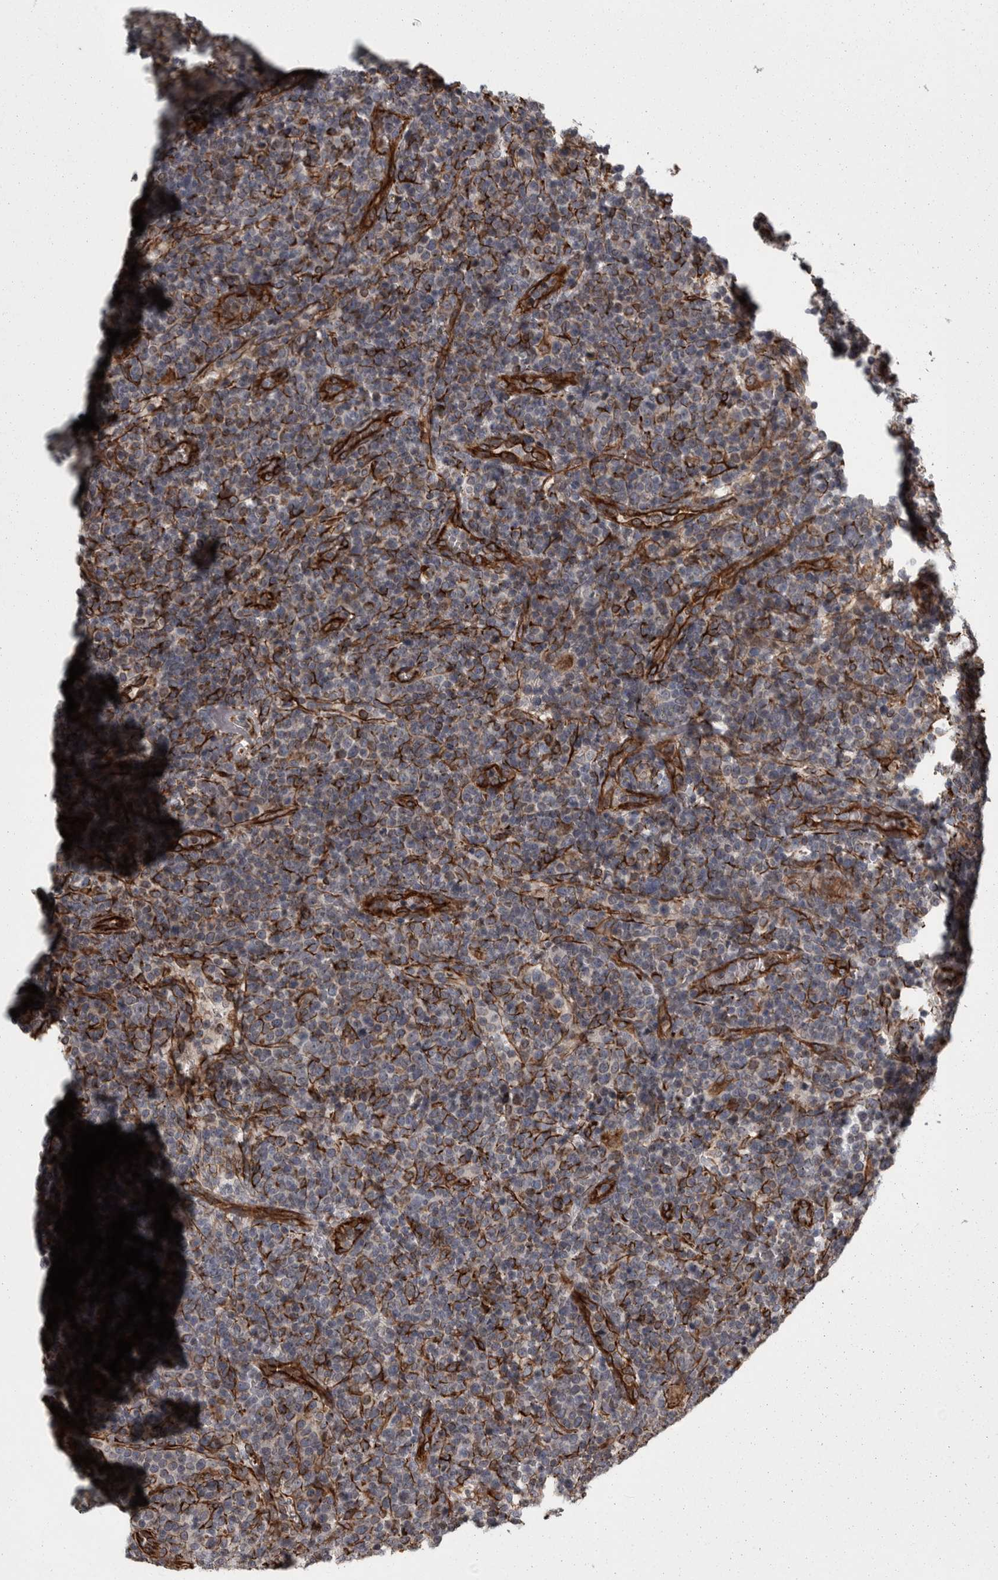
{"staining": {"intensity": "negative", "quantity": "none", "location": "none"}, "tissue": "lymphoma", "cell_type": "Tumor cells", "image_type": "cancer", "snomed": [{"axis": "morphology", "description": "Malignant lymphoma, non-Hodgkin's type, High grade"}, {"axis": "topography", "description": "Lymph node"}], "caption": "Human lymphoma stained for a protein using immunohistochemistry shows no staining in tumor cells.", "gene": "FAAP100", "patient": {"sex": "male", "age": 61}}